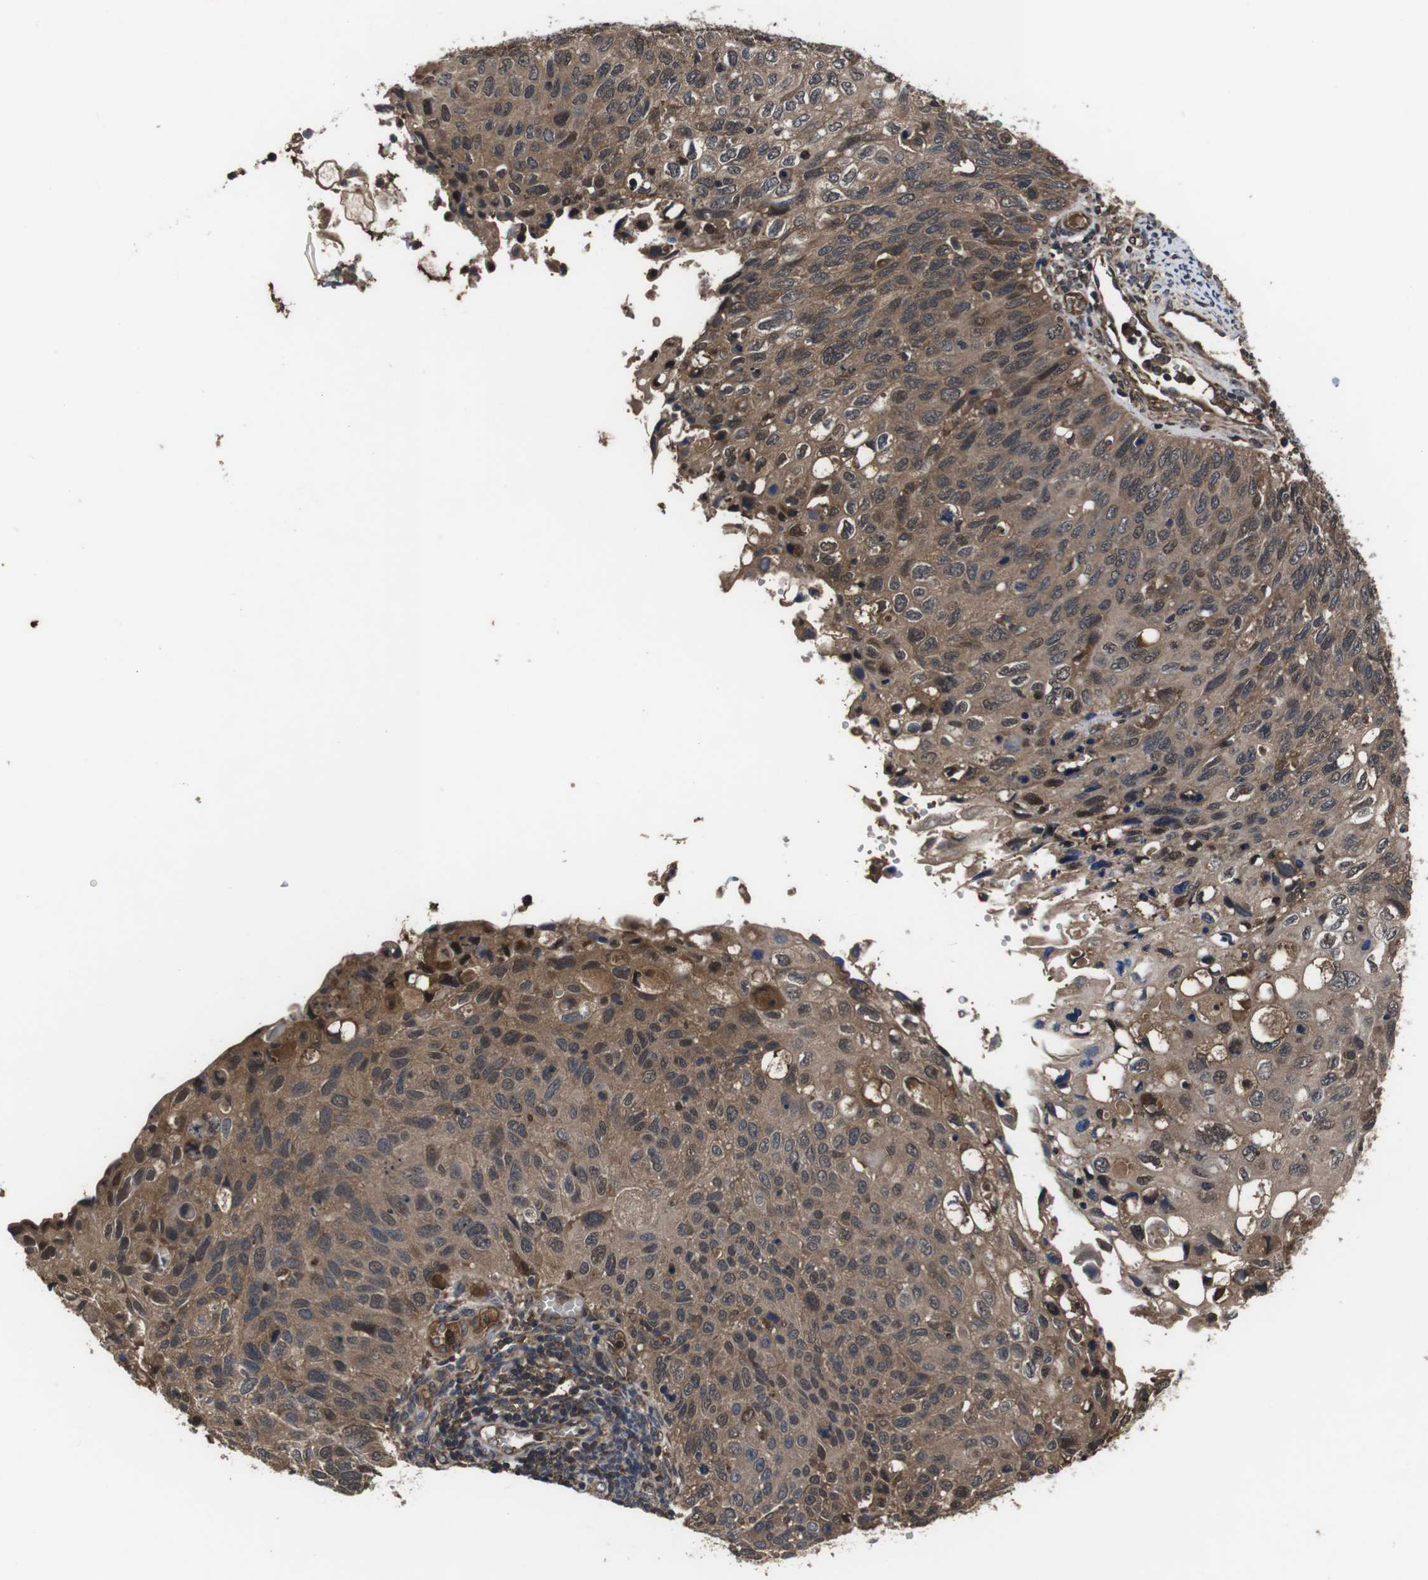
{"staining": {"intensity": "moderate", "quantity": ">75%", "location": "cytoplasmic/membranous"}, "tissue": "cervical cancer", "cell_type": "Tumor cells", "image_type": "cancer", "snomed": [{"axis": "morphology", "description": "Squamous cell carcinoma, NOS"}, {"axis": "topography", "description": "Cervix"}], "caption": "The photomicrograph reveals a brown stain indicating the presence of a protein in the cytoplasmic/membranous of tumor cells in cervical cancer (squamous cell carcinoma).", "gene": "CXCL11", "patient": {"sex": "female", "age": 70}}